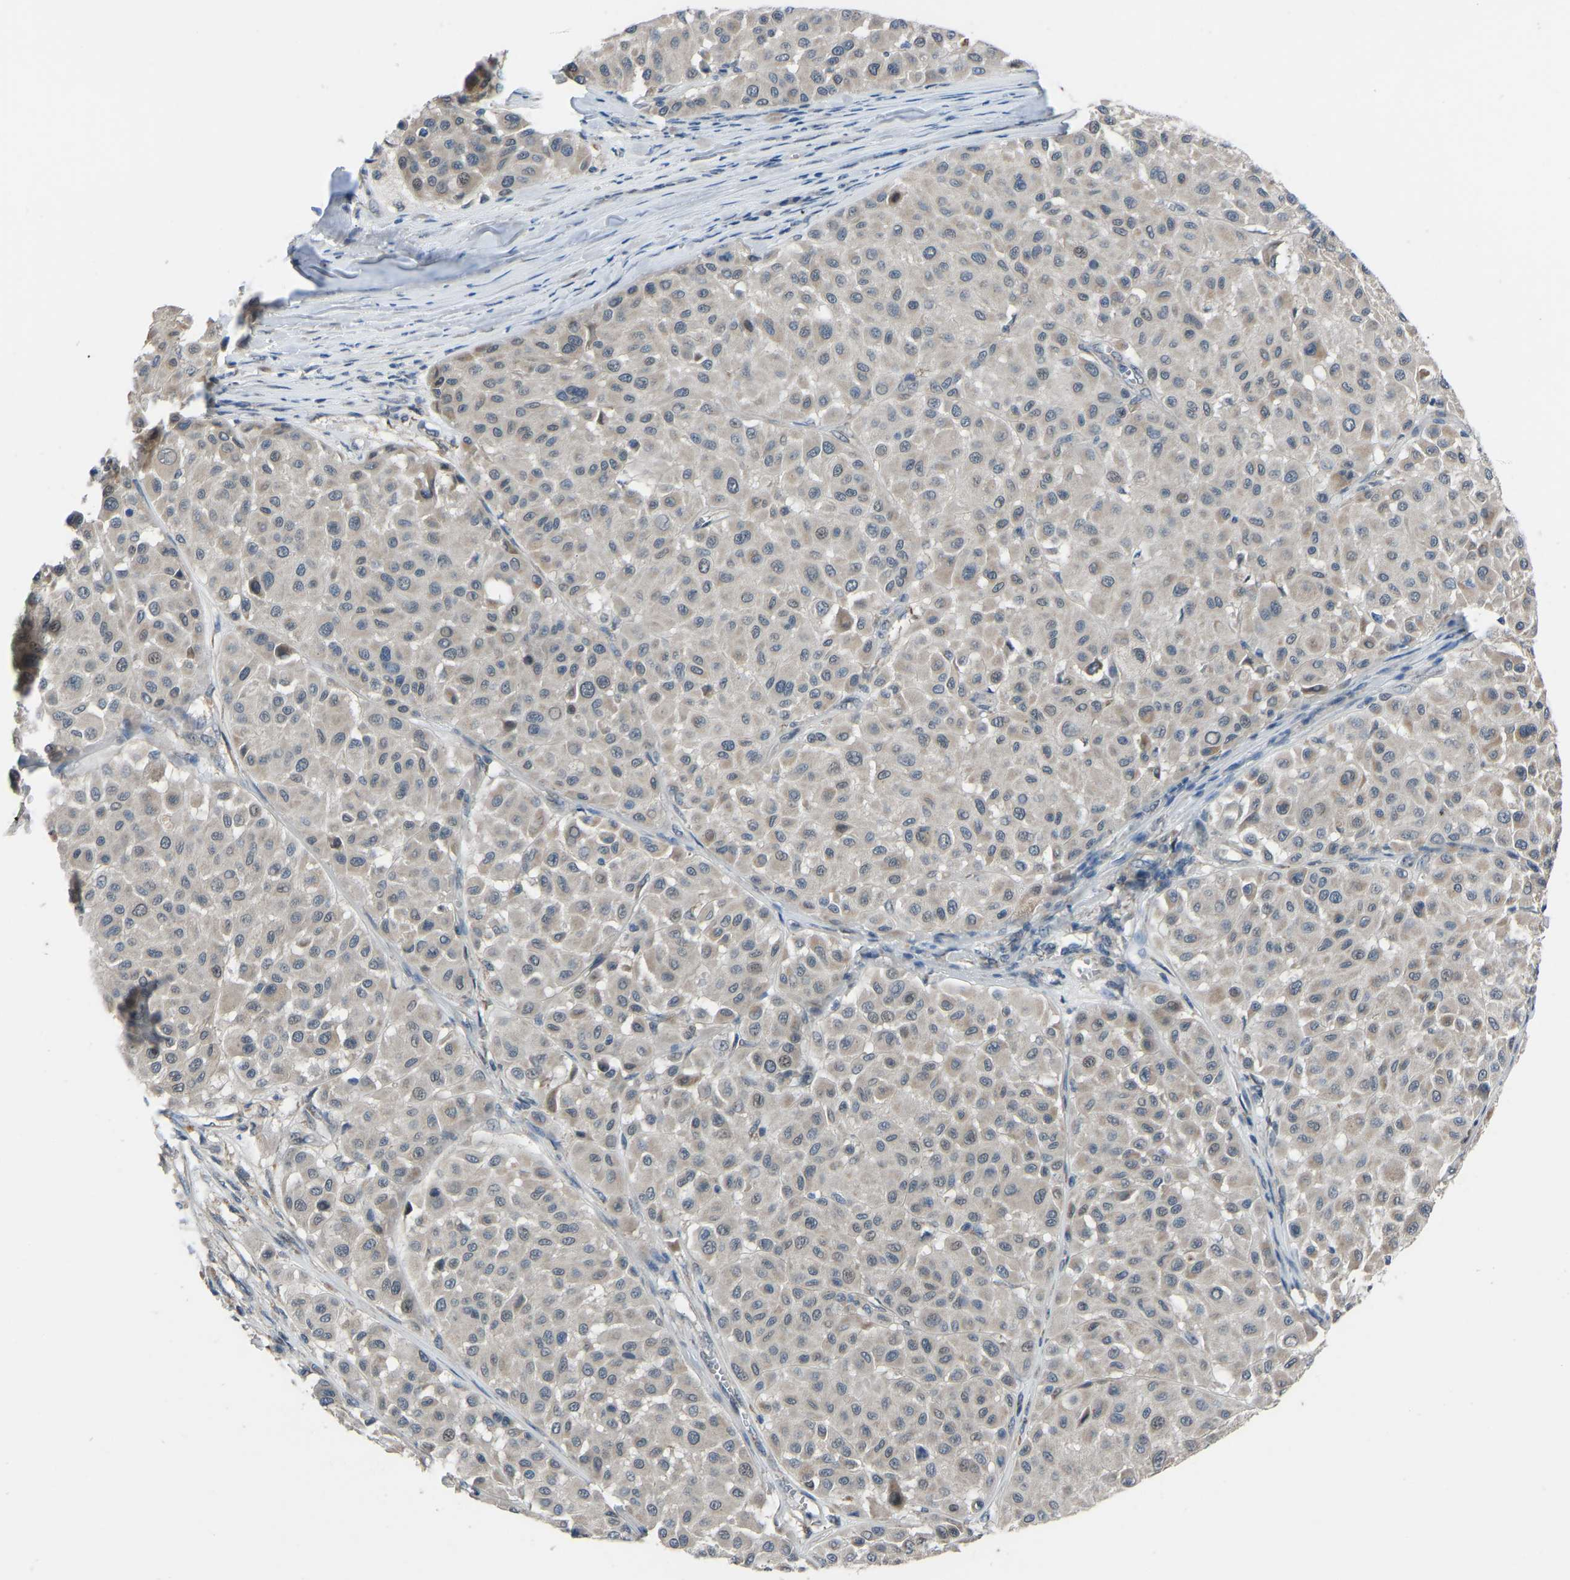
{"staining": {"intensity": "negative", "quantity": "none", "location": "none"}, "tissue": "melanoma", "cell_type": "Tumor cells", "image_type": "cancer", "snomed": [{"axis": "morphology", "description": "Malignant melanoma, Metastatic site"}, {"axis": "topography", "description": "Soft tissue"}], "caption": "Malignant melanoma (metastatic site) stained for a protein using immunohistochemistry displays no staining tumor cells.", "gene": "CDK2AP1", "patient": {"sex": "male", "age": 41}}